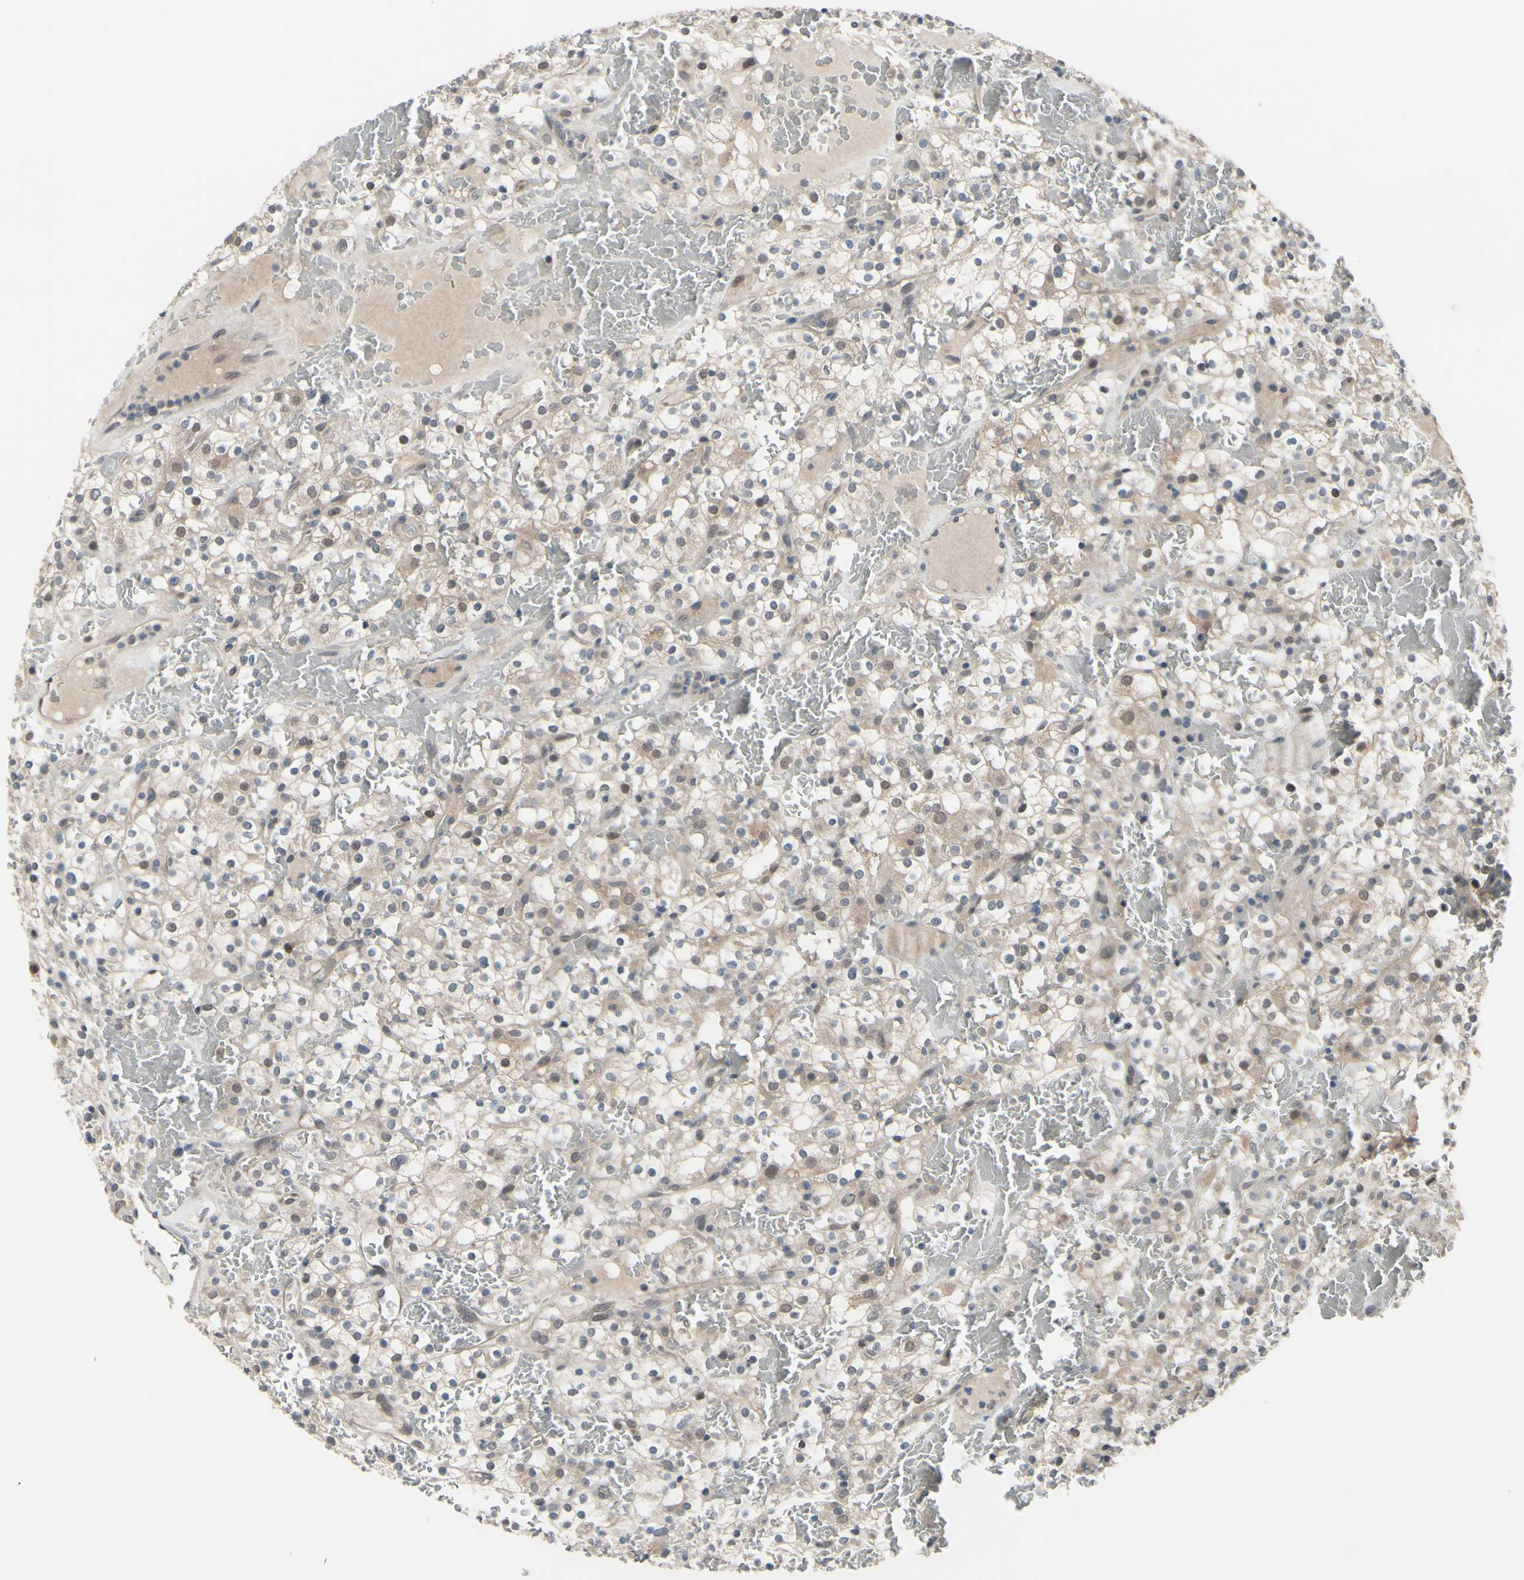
{"staining": {"intensity": "weak", "quantity": "25%-75%", "location": "cytoplasmic/membranous,nuclear"}, "tissue": "renal cancer", "cell_type": "Tumor cells", "image_type": "cancer", "snomed": [{"axis": "morphology", "description": "Normal tissue, NOS"}, {"axis": "morphology", "description": "Adenocarcinoma, NOS"}, {"axis": "topography", "description": "Kidney"}], "caption": "High-magnification brightfield microscopy of renal adenocarcinoma stained with DAB (3,3'-diaminobenzidine) (brown) and counterstained with hematoxylin (blue). tumor cells exhibit weak cytoplasmic/membranous and nuclear expression is identified in about25%-75% of cells. The staining was performed using DAB (3,3'-diaminobenzidine), with brown indicating positive protein expression. Nuclei are stained blue with hematoxylin.", "gene": "HSPA4", "patient": {"sex": "female", "age": 72}}